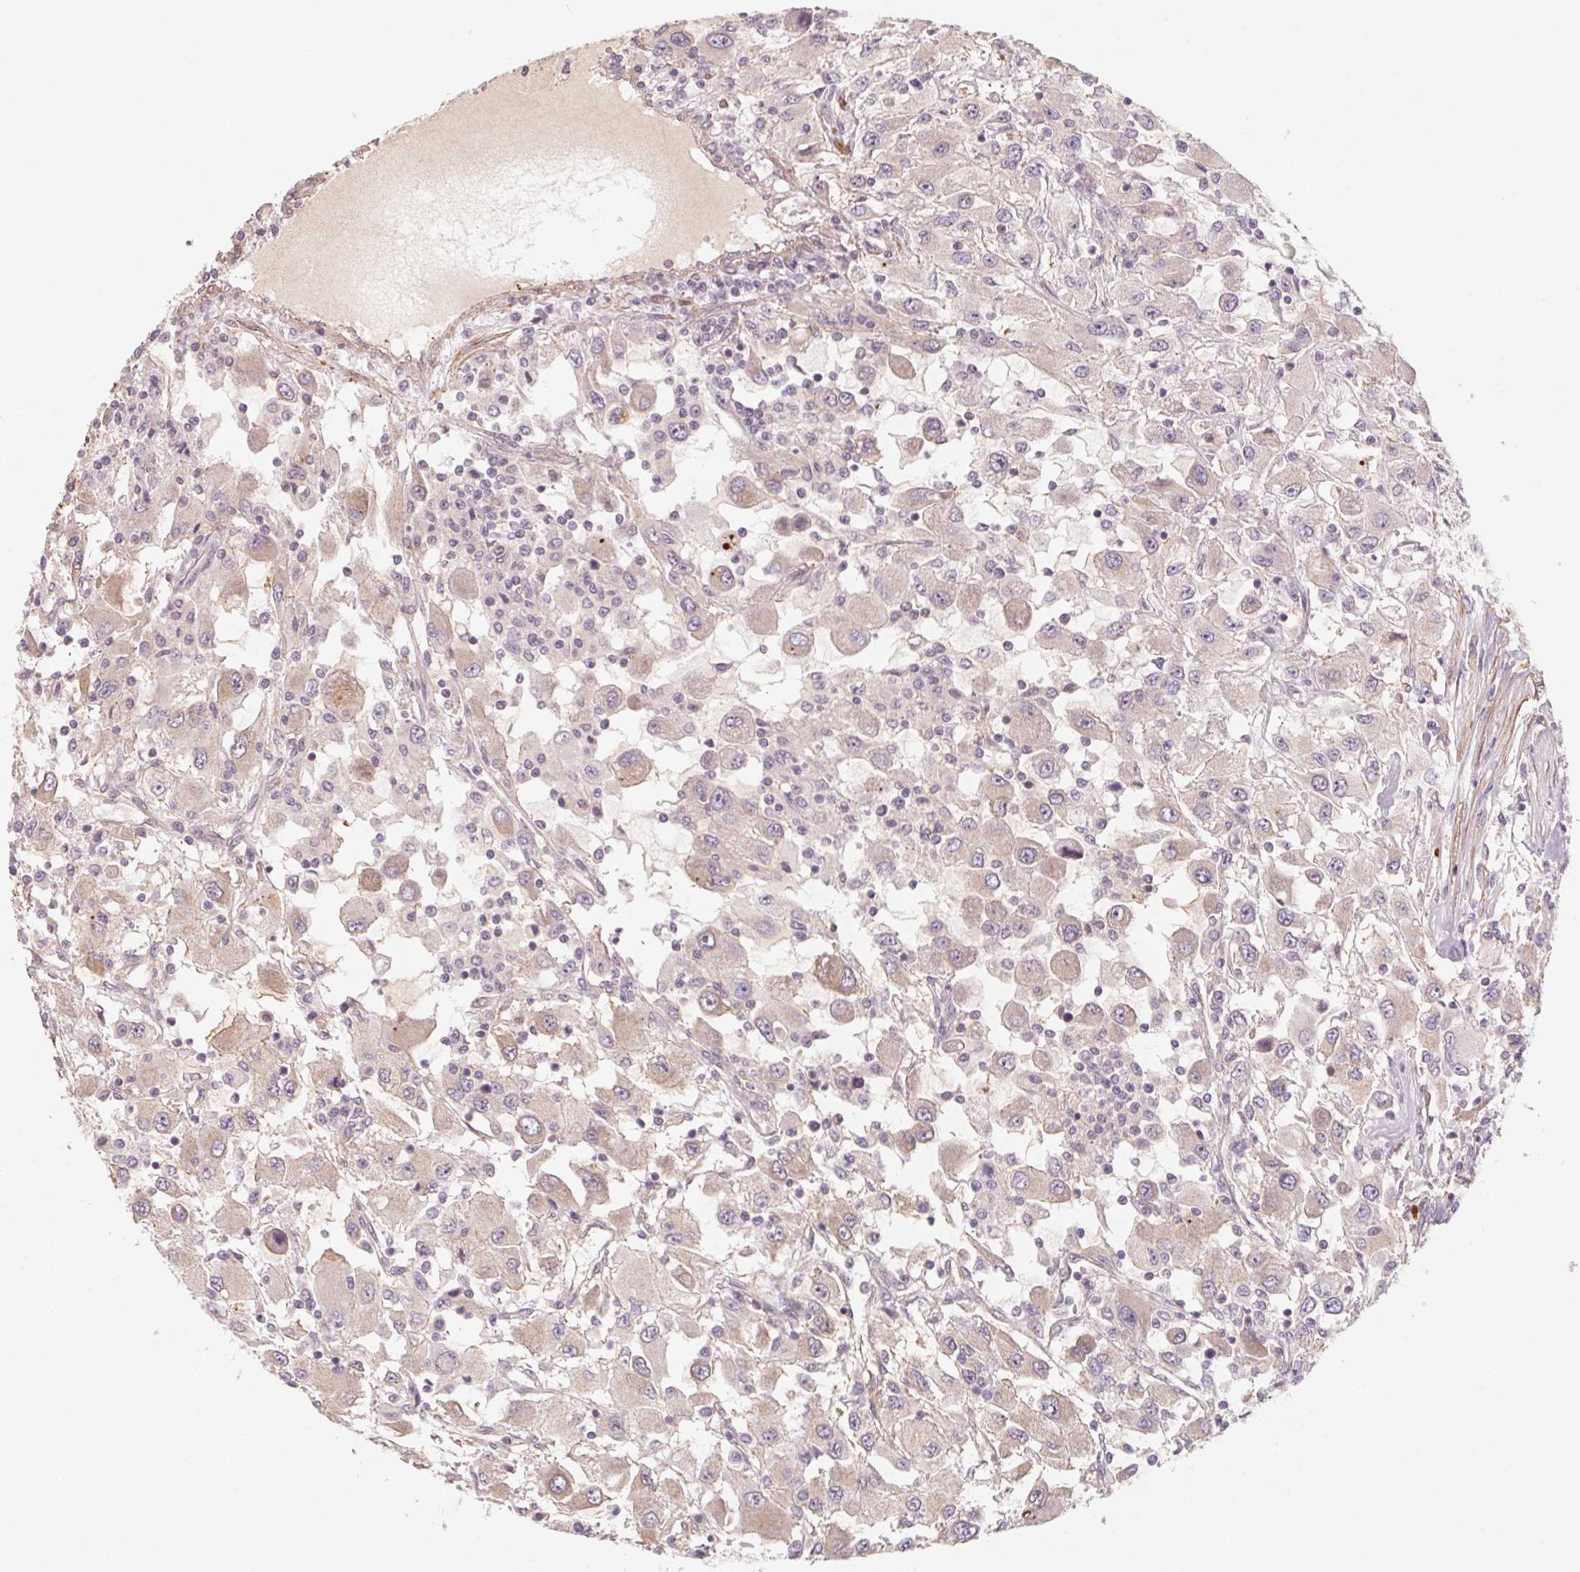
{"staining": {"intensity": "weak", "quantity": "<25%", "location": "cytoplasmic/membranous"}, "tissue": "renal cancer", "cell_type": "Tumor cells", "image_type": "cancer", "snomed": [{"axis": "morphology", "description": "Adenocarcinoma, NOS"}, {"axis": "topography", "description": "Kidney"}], "caption": "The IHC image has no significant positivity in tumor cells of renal cancer tissue.", "gene": "CCDC112", "patient": {"sex": "female", "age": 67}}